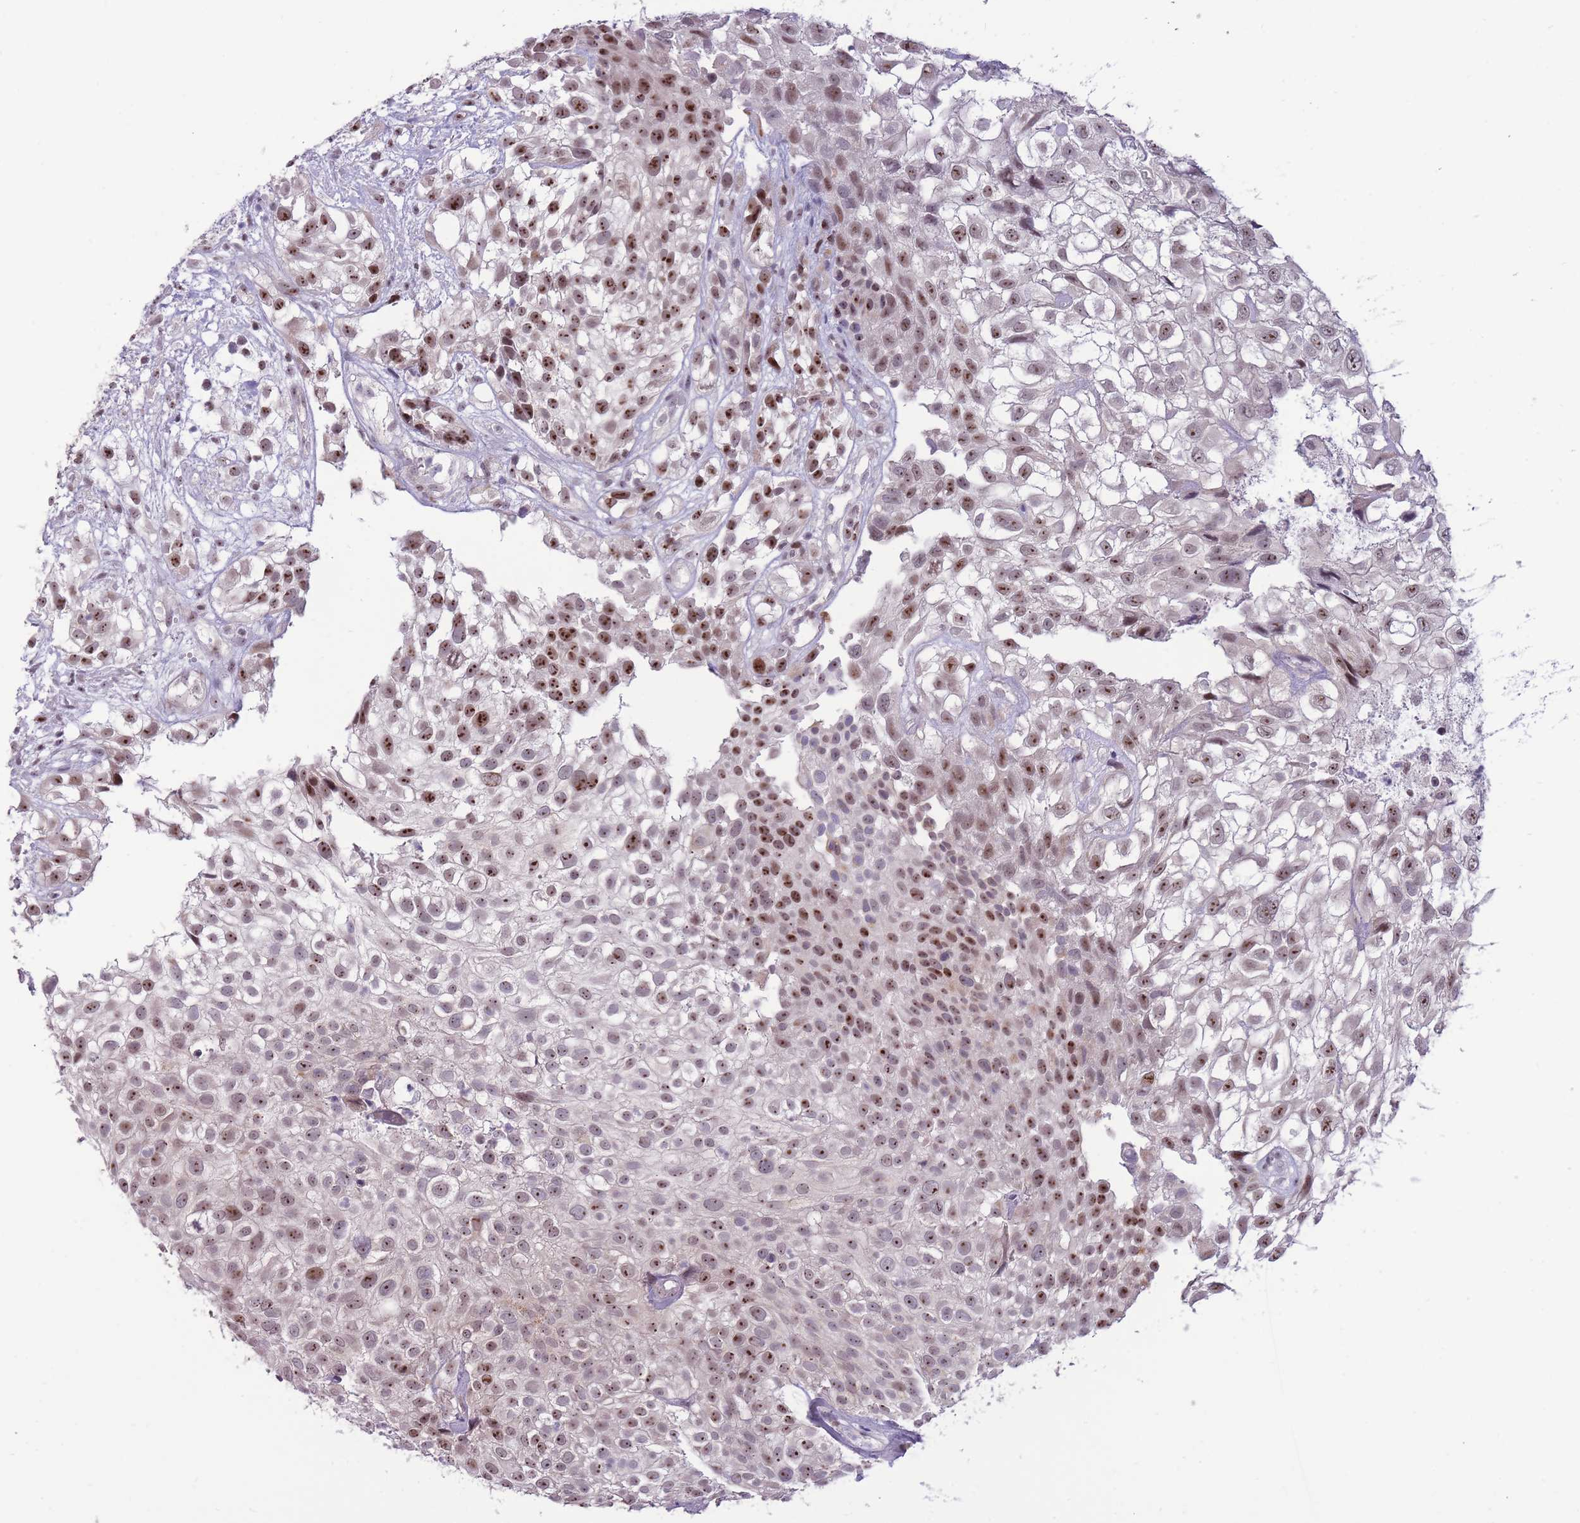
{"staining": {"intensity": "strong", "quantity": "25%-75%", "location": "nuclear"}, "tissue": "urothelial cancer", "cell_type": "Tumor cells", "image_type": "cancer", "snomed": [{"axis": "morphology", "description": "Urothelial carcinoma, High grade"}, {"axis": "topography", "description": "Urinary bladder"}], "caption": "DAB (3,3'-diaminobenzidine) immunohistochemical staining of urothelial cancer demonstrates strong nuclear protein positivity in approximately 25%-75% of tumor cells. The protein of interest is shown in brown color, while the nuclei are stained blue.", "gene": "MCIDAS", "patient": {"sex": "male", "age": 56}}